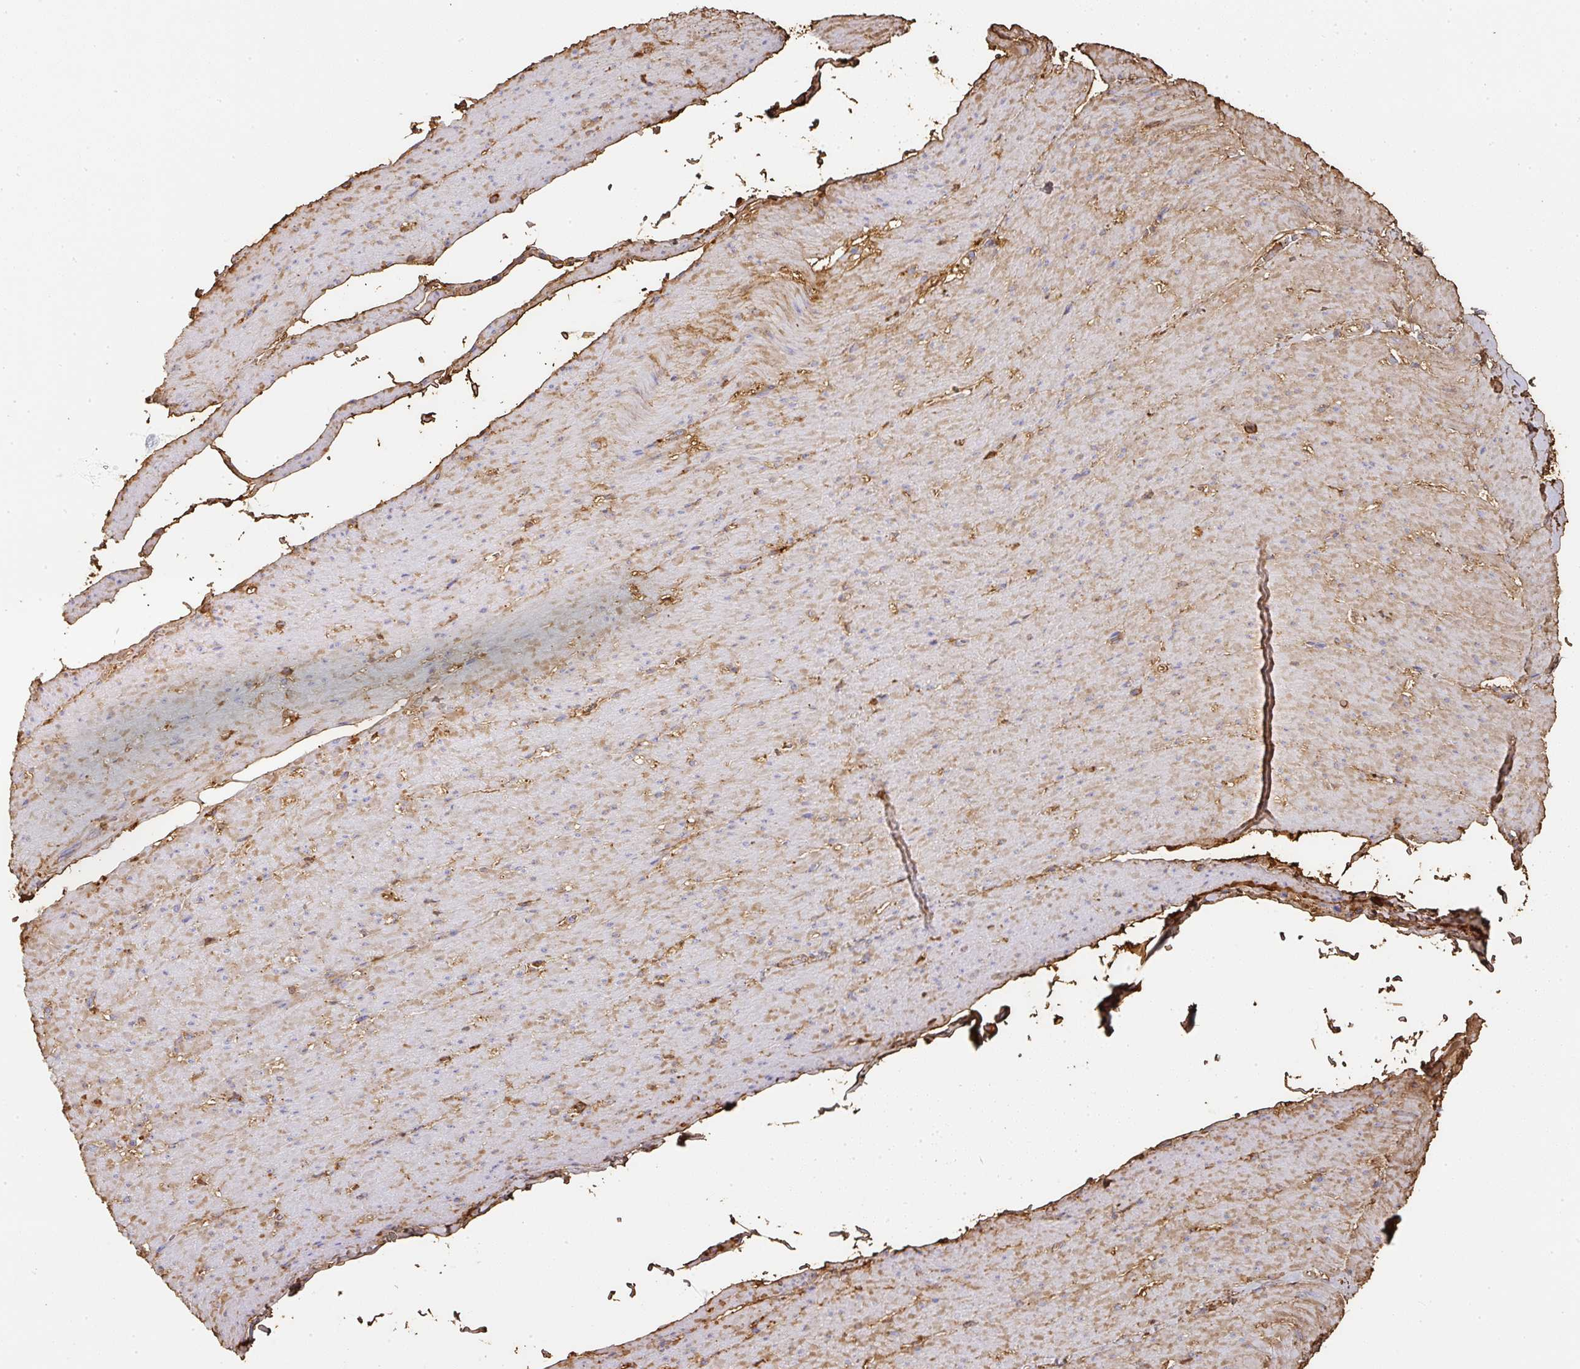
{"staining": {"intensity": "moderate", "quantity": "25%-75%", "location": "cytoplasmic/membranous"}, "tissue": "smooth muscle", "cell_type": "Smooth muscle cells", "image_type": "normal", "snomed": [{"axis": "morphology", "description": "Normal tissue, NOS"}, {"axis": "topography", "description": "Smooth muscle"}, {"axis": "topography", "description": "Rectum"}], "caption": "An immunohistochemistry image of benign tissue is shown. Protein staining in brown highlights moderate cytoplasmic/membranous positivity in smooth muscle within smooth muscle cells.", "gene": "ALB", "patient": {"sex": "male", "age": 53}}